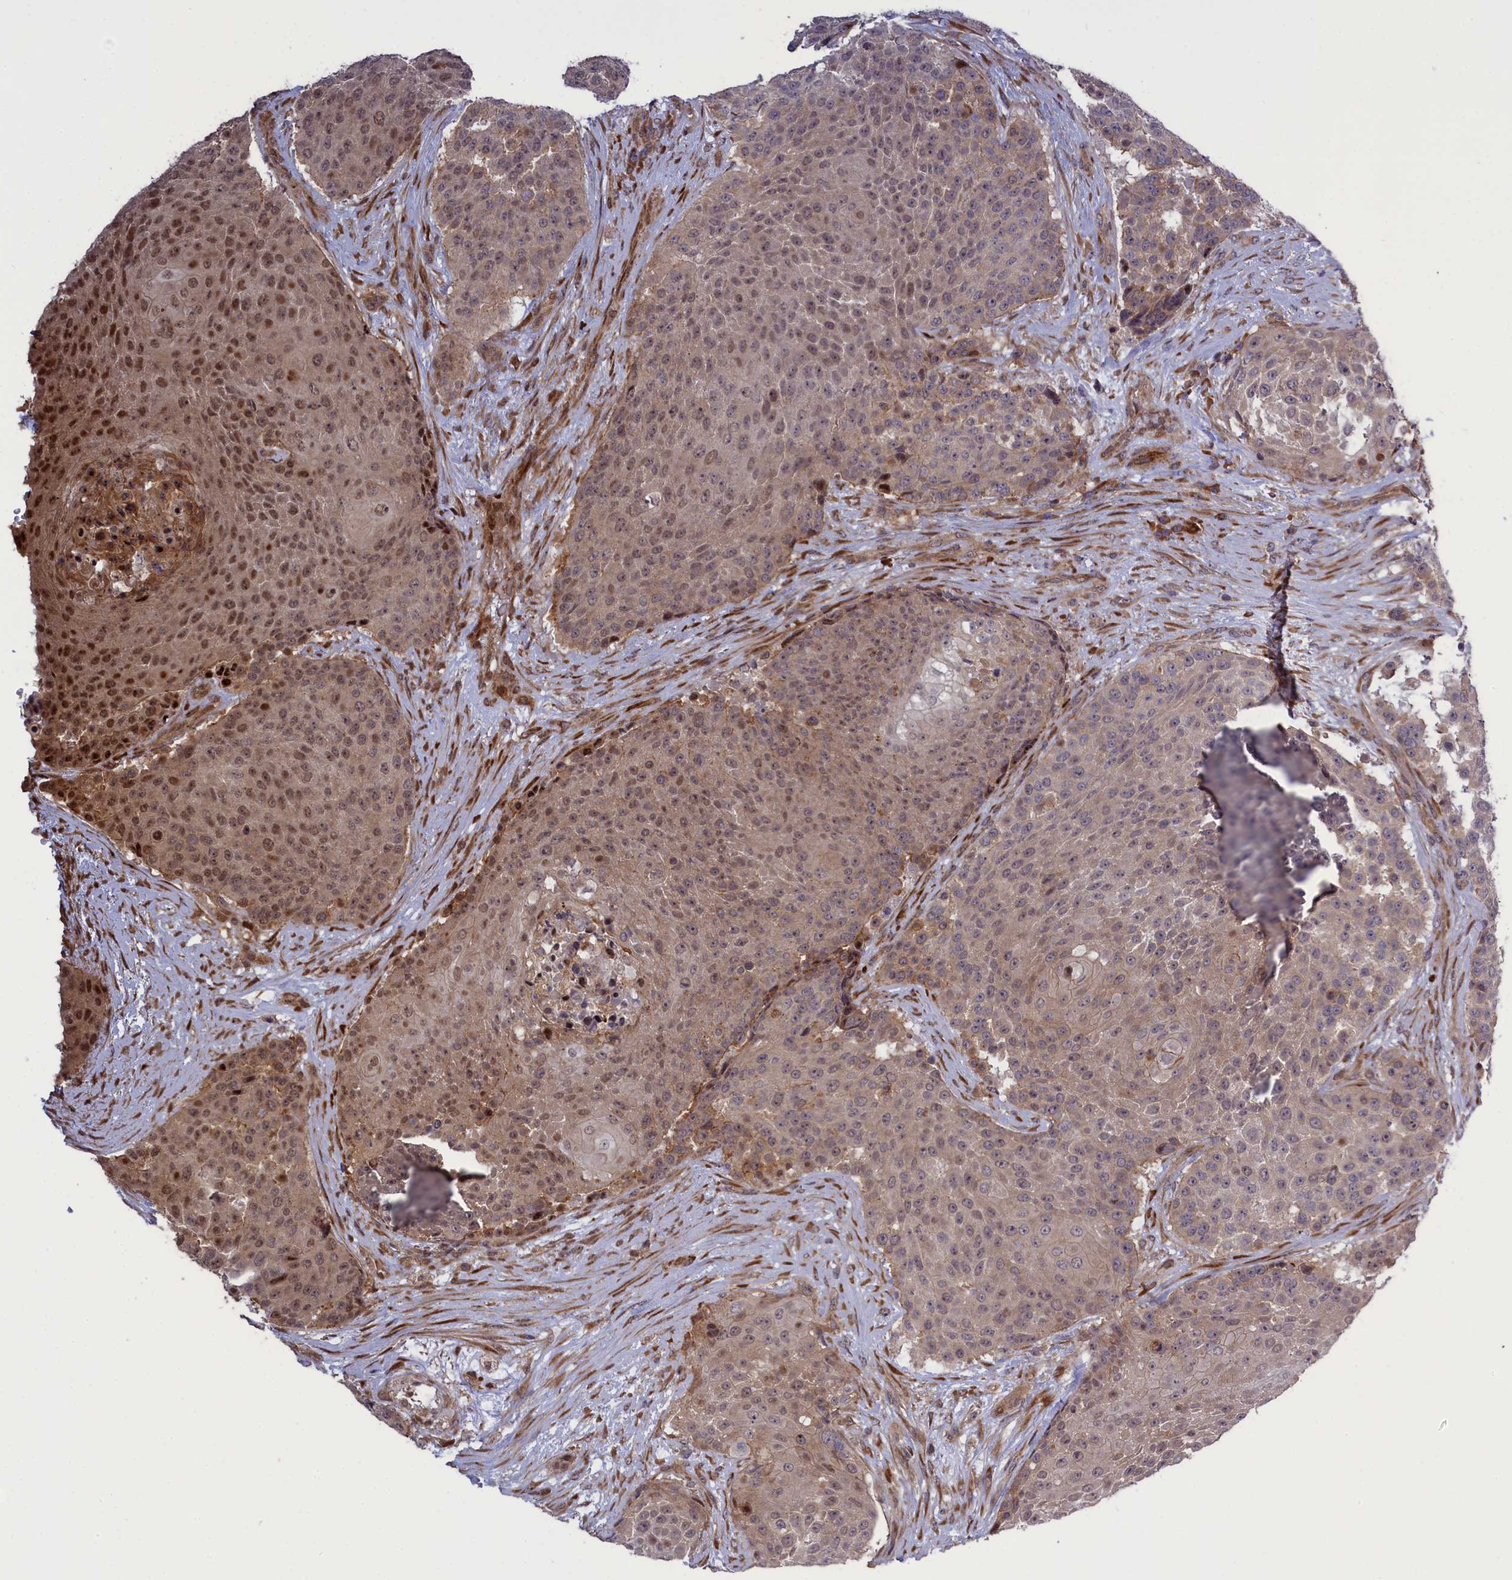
{"staining": {"intensity": "moderate", "quantity": "25%-75%", "location": "cytoplasmic/membranous,nuclear"}, "tissue": "urothelial cancer", "cell_type": "Tumor cells", "image_type": "cancer", "snomed": [{"axis": "morphology", "description": "Urothelial carcinoma, High grade"}, {"axis": "topography", "description": "Urinary bladder"}], "caption": "Moderate cytoplasmic/membranous and nuclear expression for a protein is appreciated in about 25%-75% of tumor cells of high-grade urothelial carcinoma using IHC.", "gene": "DDX60L", "patient": {"sex": "female", "age": 63}}